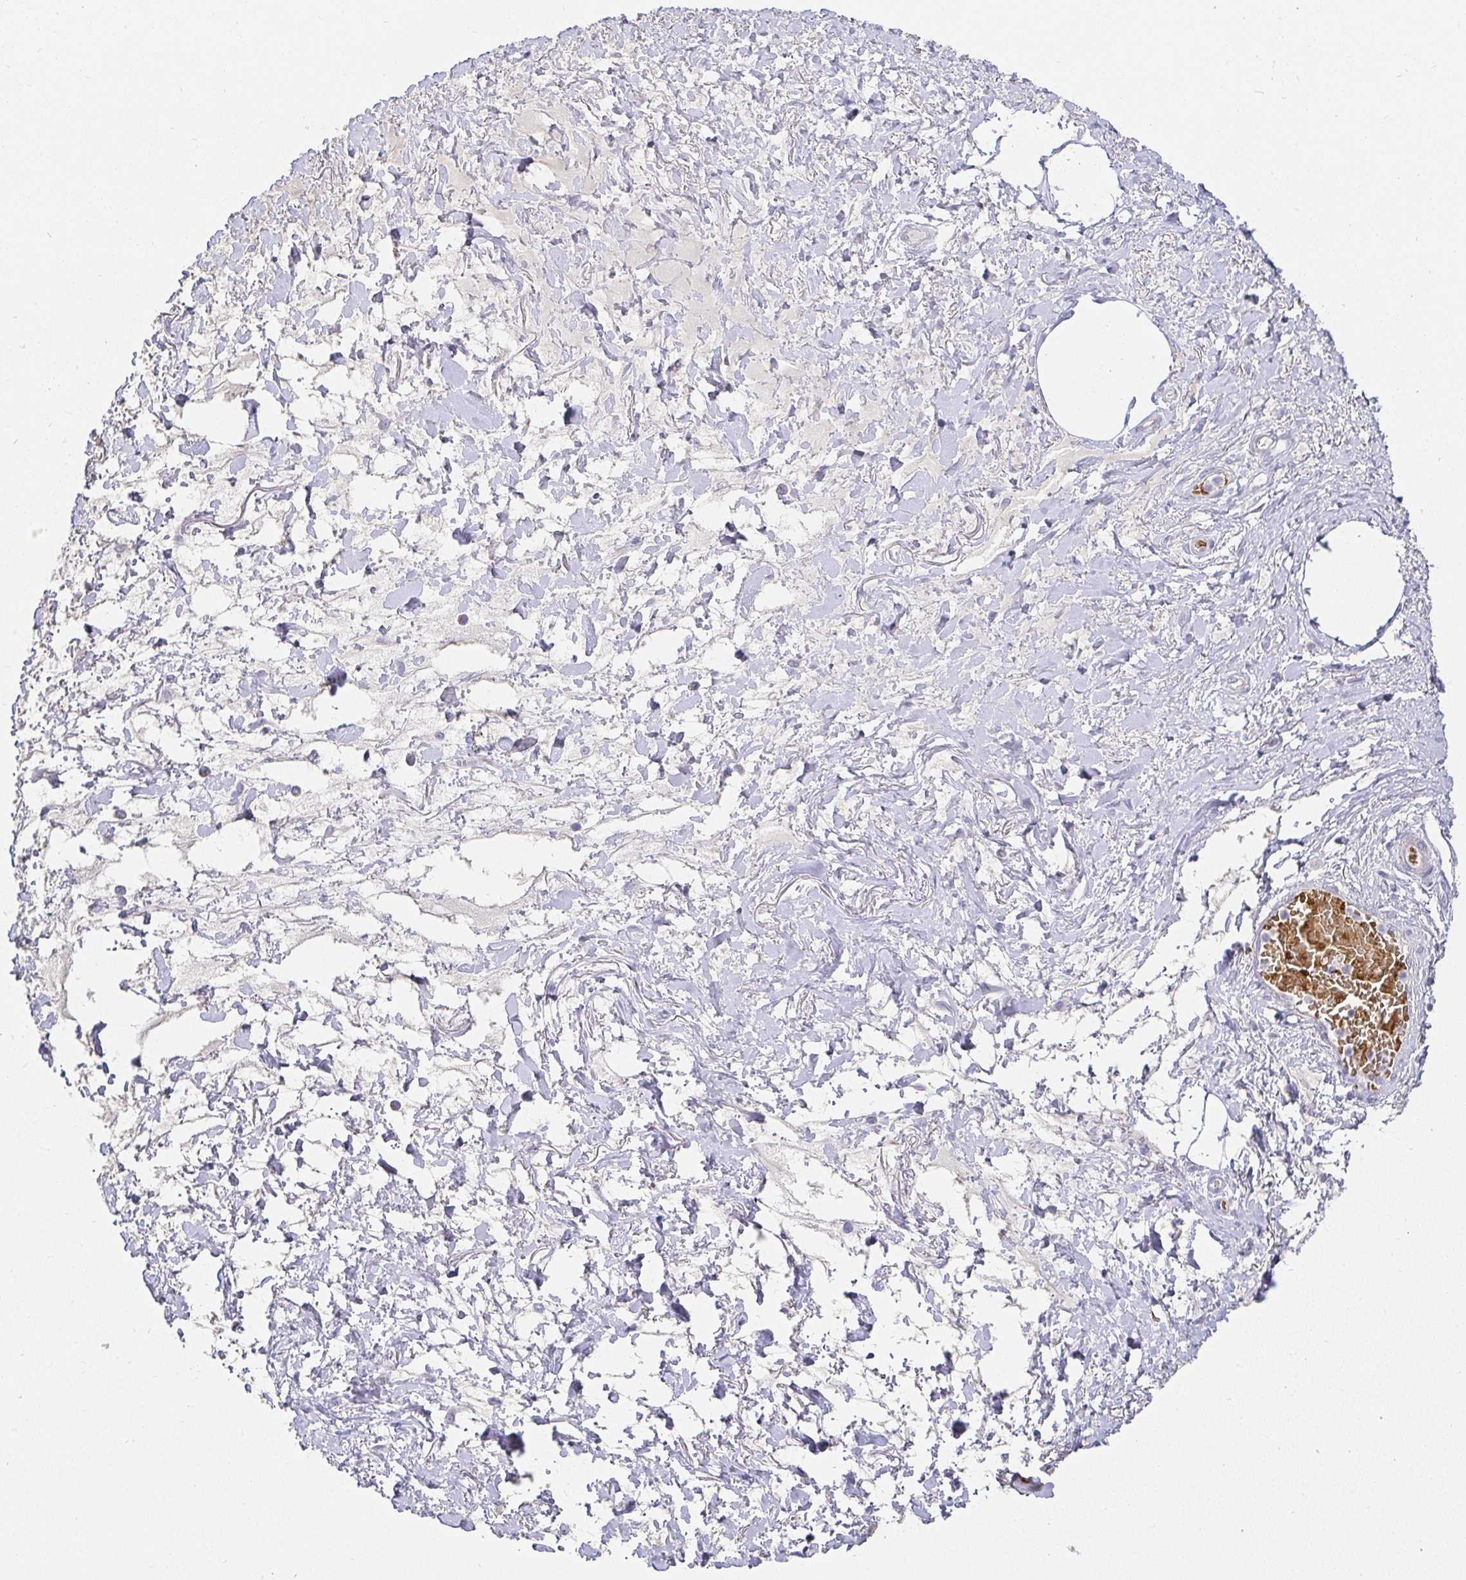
{"staining": {"intensity": "negative", "quantity": "none", "location": "none"}, "tissue": "adipose tissue", "cell_type": "Adipocytes", "image_type": "normal", "snomed": [{"axis": "morphology", "description": "Normal tissue, NOS"}, {"axis": "topography", "description": "Vagina"}, {"axis": "topography", "description": "Peripheral nerve tissue"}], "caption": "A high-resolution photomicrograph shows immunohistochemistry staining of normal adipose tissue, which reveals no significant staining in adipocytes.", "gene": "FGF21", "patient": {"sex": "female", "age": 71}}